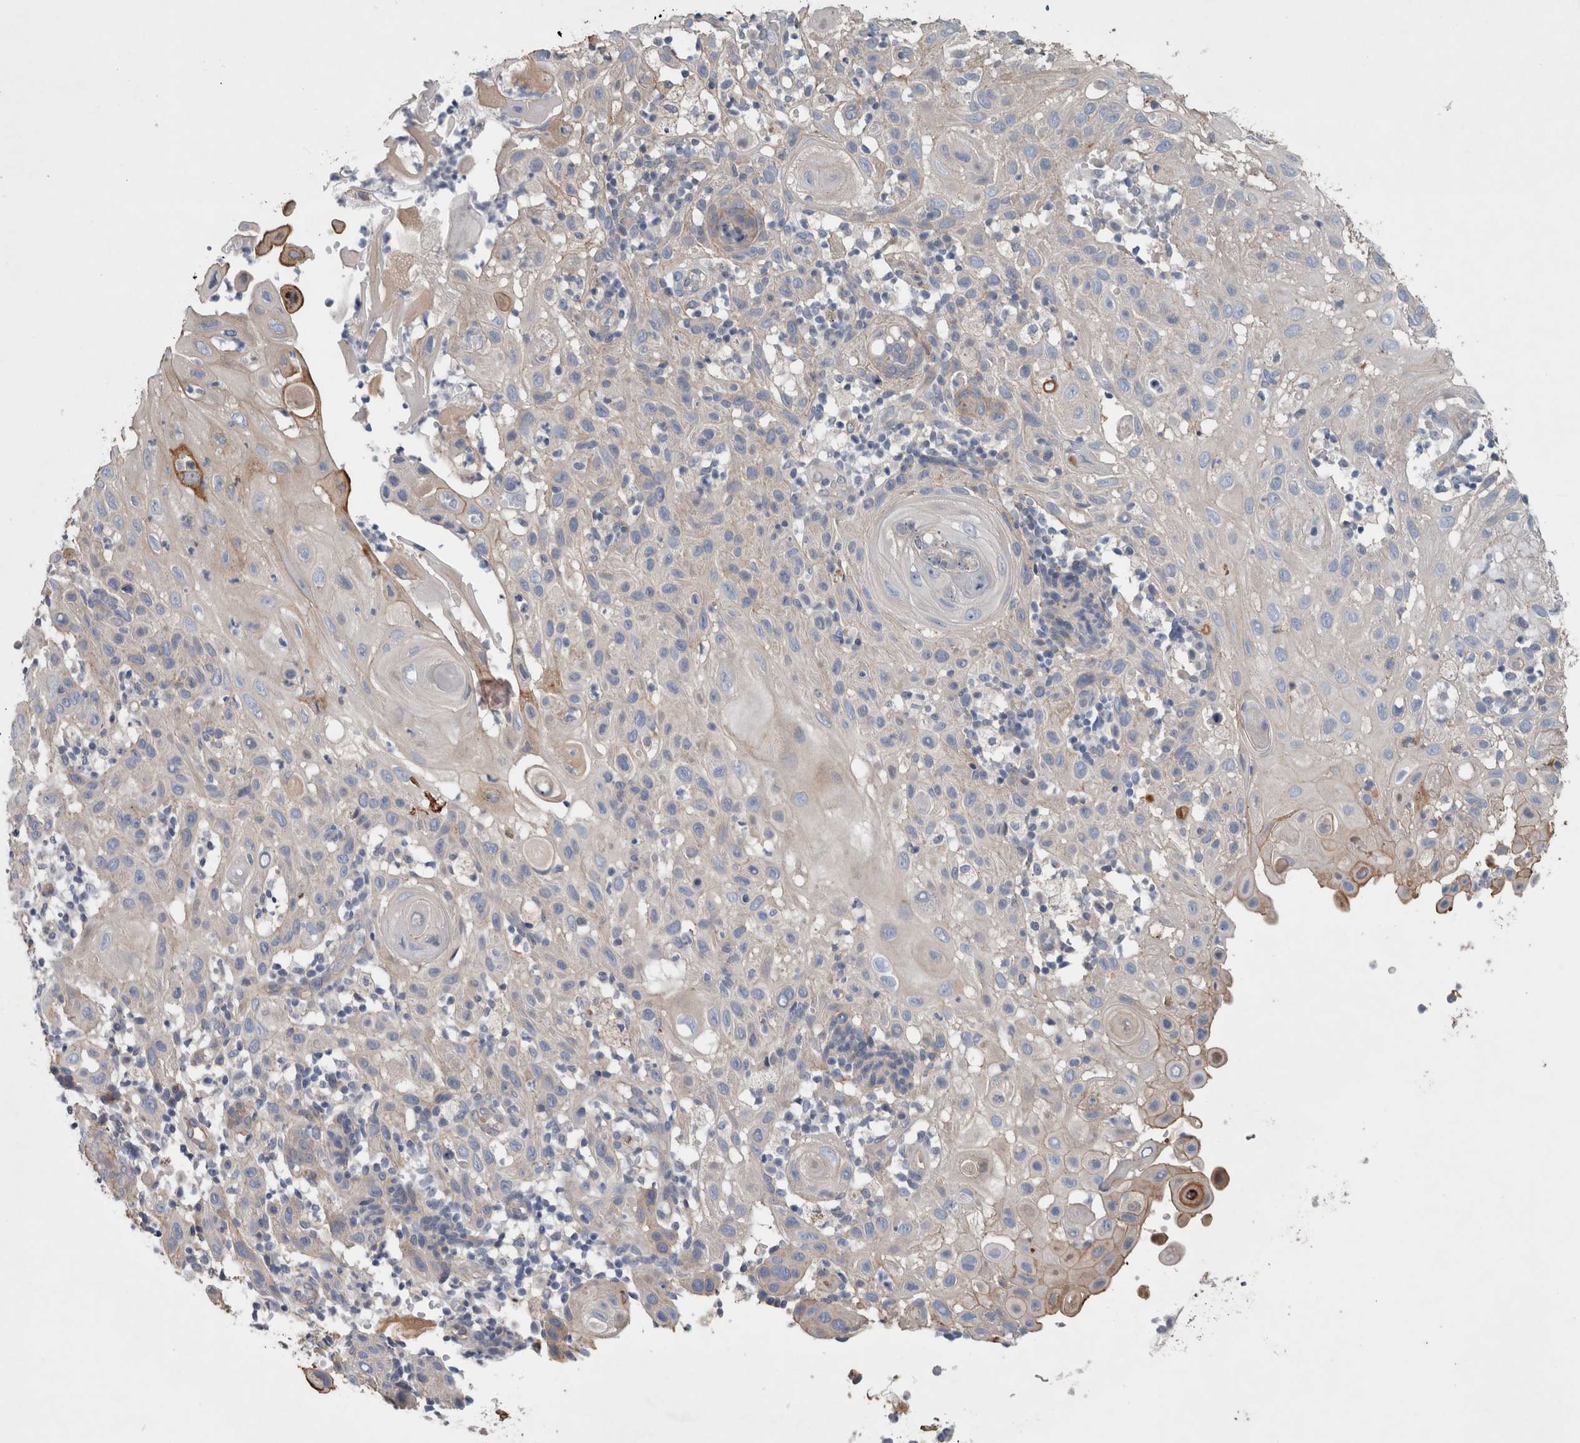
{"staining": {"intensity": "negative", "quantity": "none", "location": "none"}, "tissue": "skin cancer", "cell_type": "Tumor cells", "image_type": "cancer", "snomed": [{"axis": "morphology", "description": "Normal tissue, NOS"}, {"axis": "morphology", "description": "Squamous cell carcinoma, NOS"}, {"axis": "topography", "description": "Skin"}], "caption": "IHC photomicrograph of skin squamous cell carcinoma stained for a protein (brown), which reveals no positivity in tumor cells. The staining is performed using DAB brown chromogen with nuclei counter-stained in using hematoxylin.", "gene": "BCAM", "patient": {"sex": "female", "age": 96}}